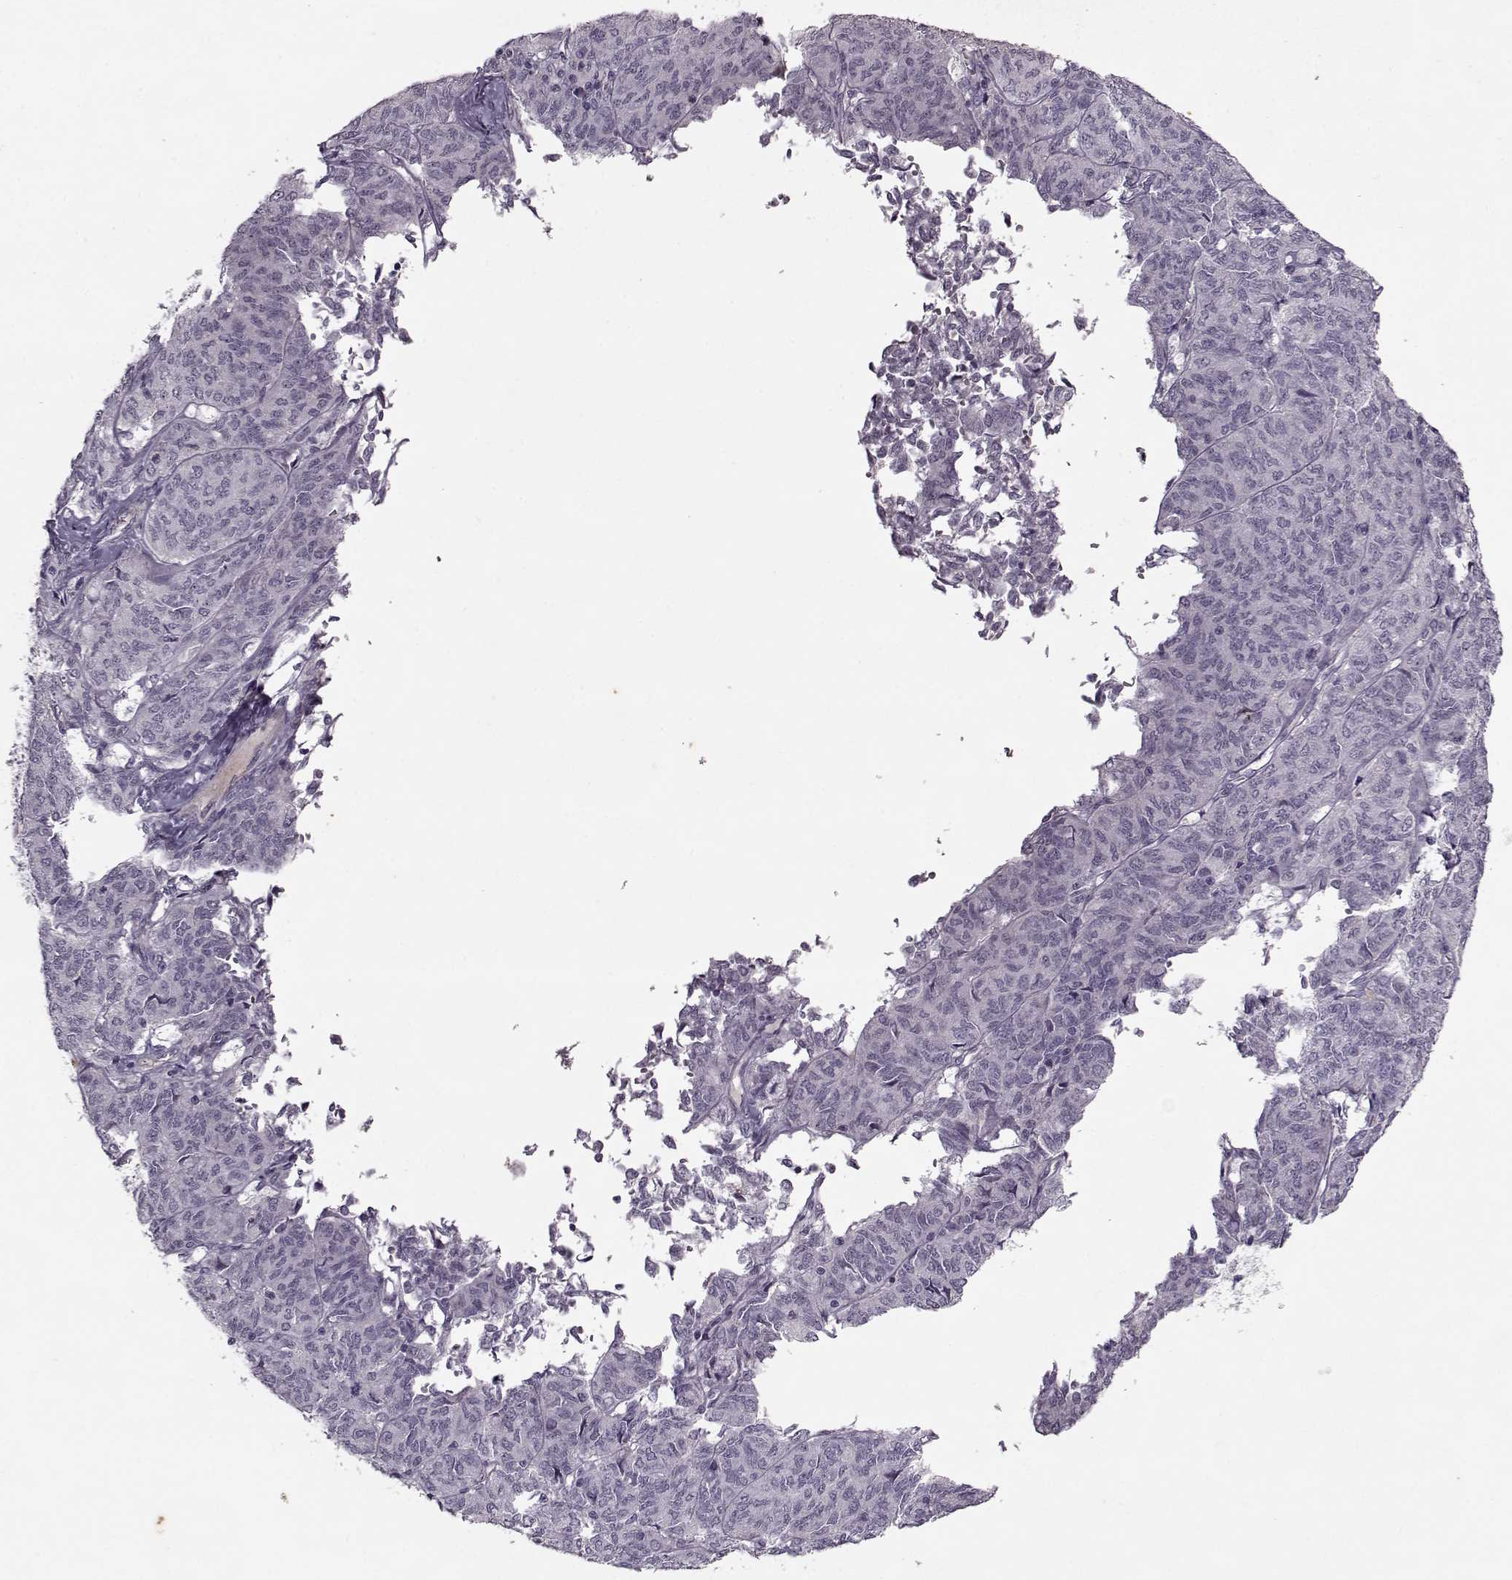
{"staining": {"intensity": "negative", "quantity": "none", "location": "none"}, "tissue": "ovarian cancer", "cell_type": "Tumor cells", "image_type": "cancer", "snomed": [{"axis": "morphology", "description": "Carcinoma, endometroid"}, {"axis": "topography", "description": "Ovary"}], "caption": "Immunohistochemistry photomicrograph of neoplastic tissue: human endometroid carcinoma (ovarian) stained with DAB (3,3'-diaminobenzidine) exhibits no significant protein positivity in tumor cells.", "gene": "KRT9", "patient": {"sex": "female", "age": 80}}